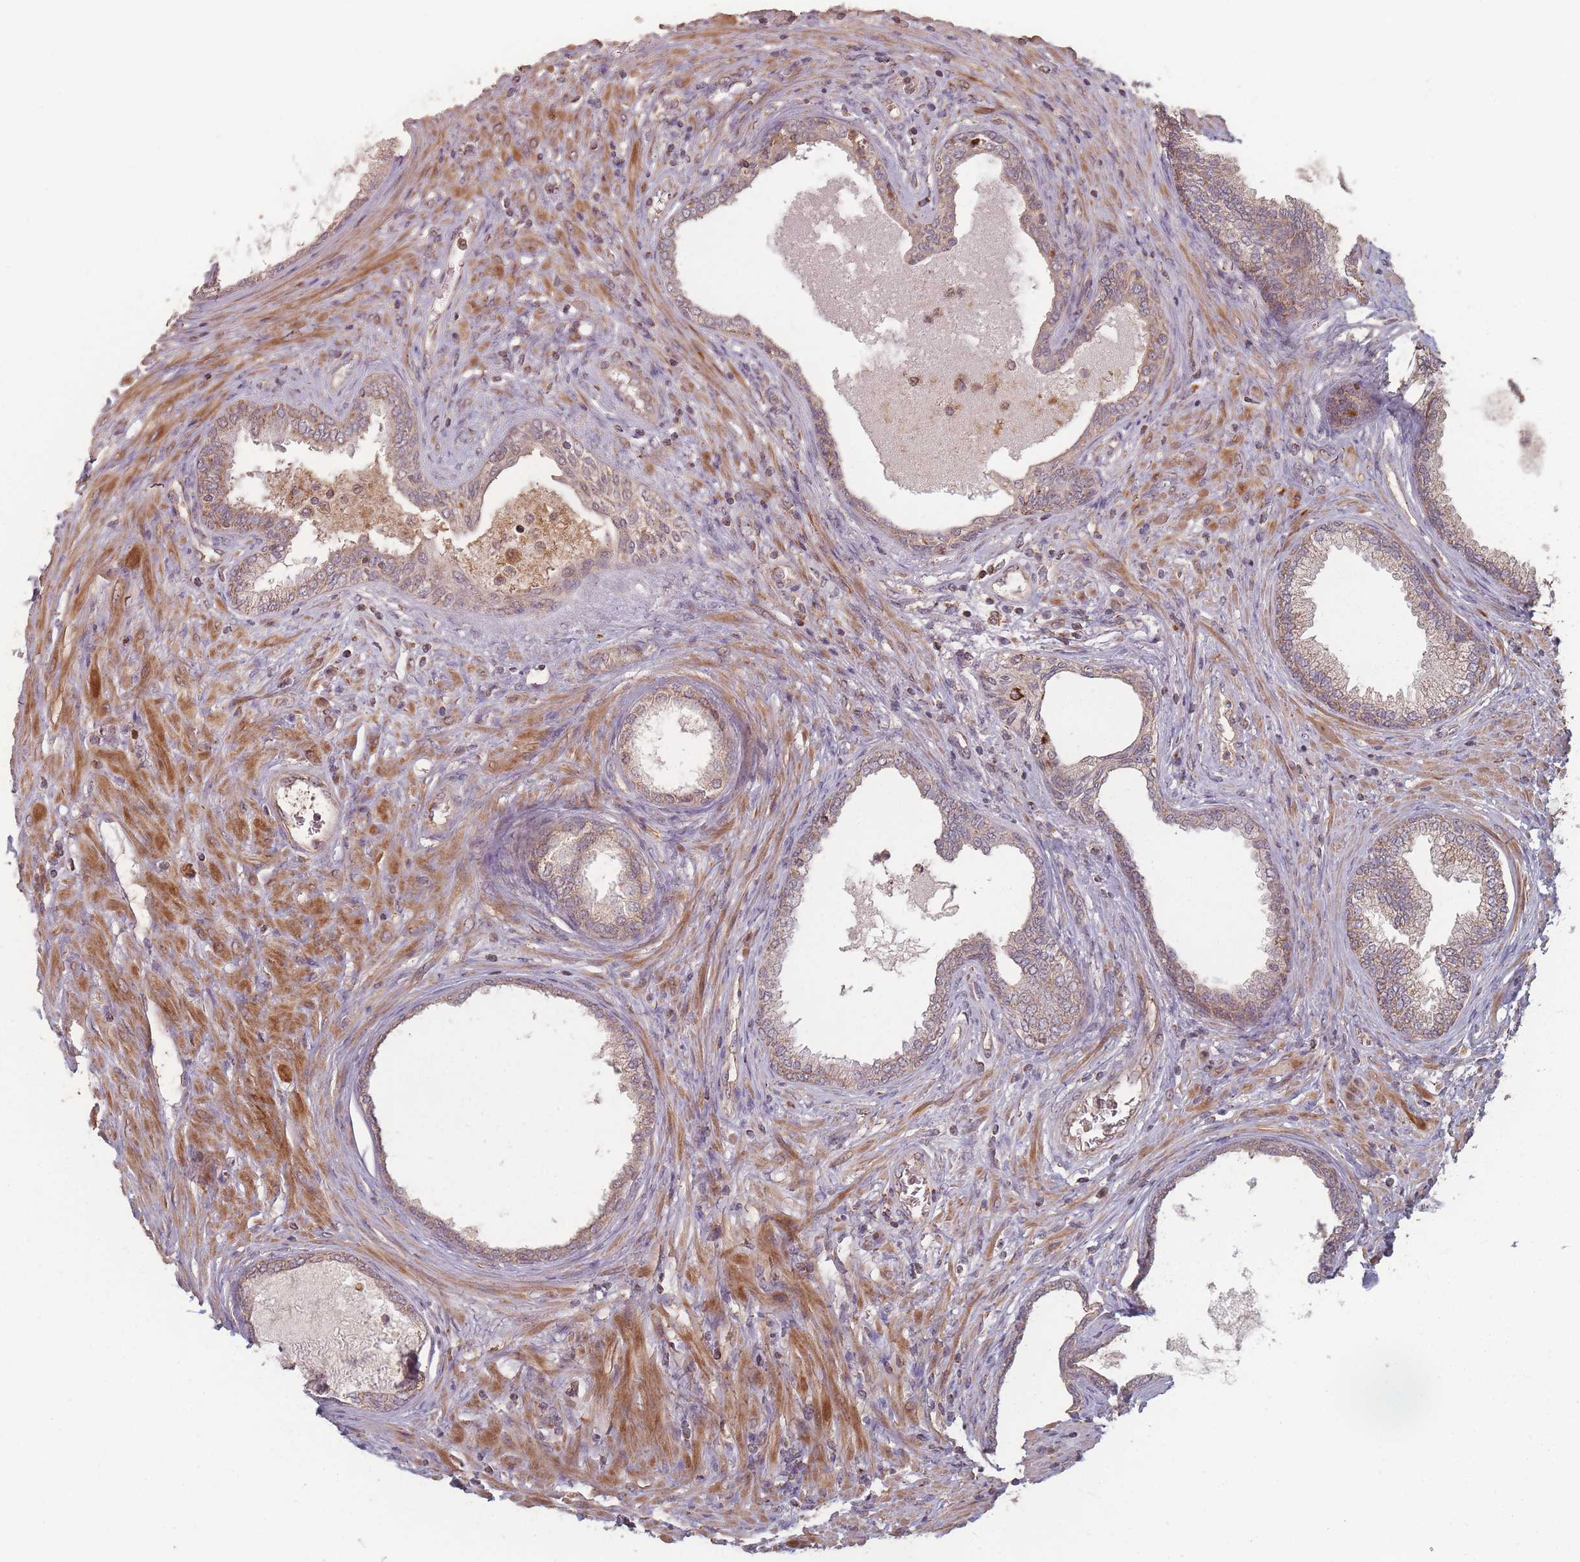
{"staining": {"intensity": "moderate", "quantity": ">75%", "location": "cytoplasmic/membranous"}, "tissue": "prostate", "cell_type": "Glandular cells", "image_type": "normal", "snomed": [{"axis": "morphology", "description": "Normal tissue, NOS"}, {"axis": "topography", "description": "Prostate"}], "caption": "The histopathology image exhibits immunohistochemical staining of normal prostate. There is moderate cytoplasmic/membranous staining is seen in about >75% of glandular cells.", "gene": "LYRM7", "patient": {"sex": "male", "age": 76}}